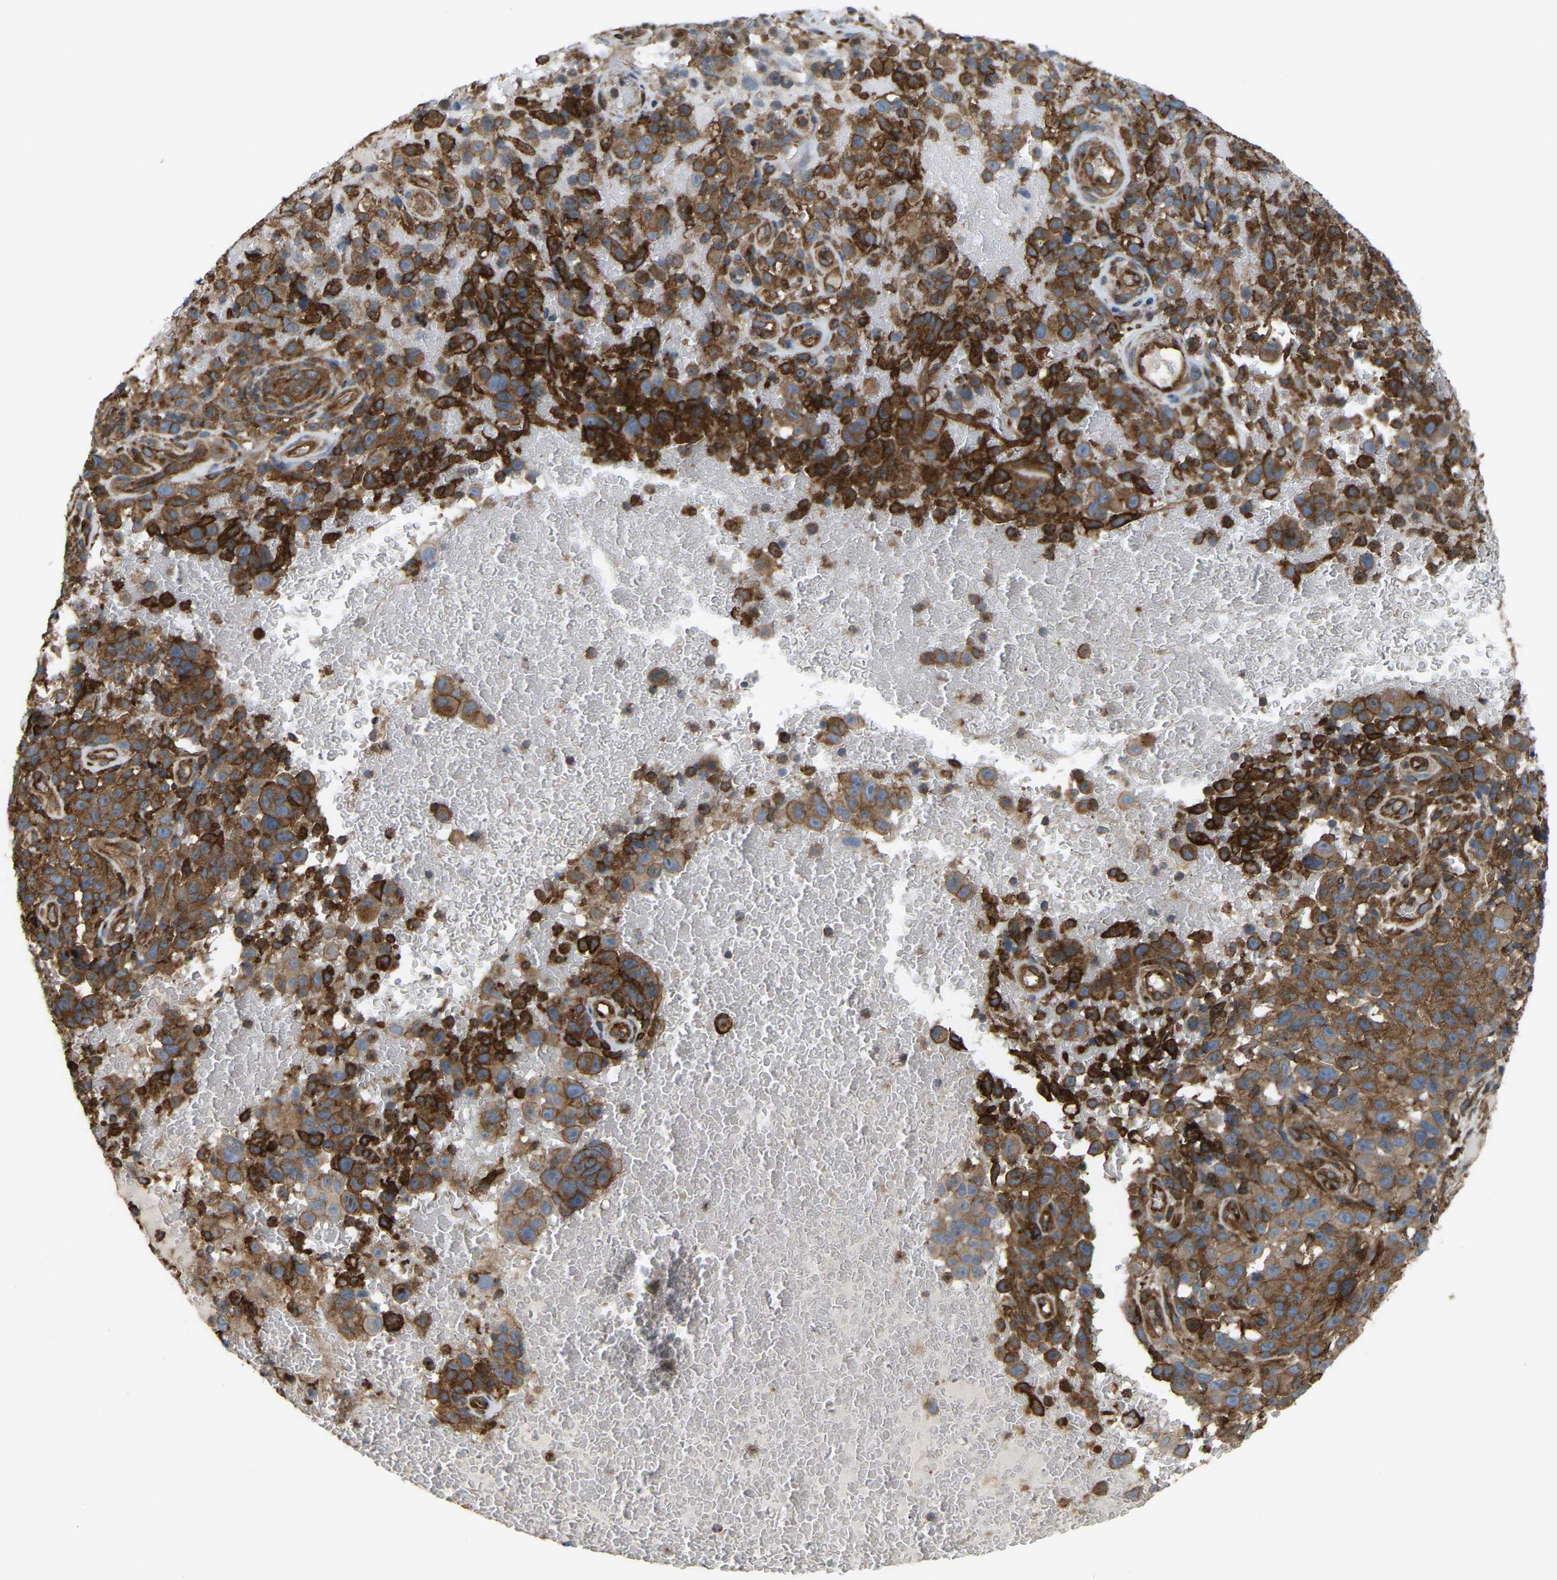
{"staining": {"intensity": "strong", "quantity": ">75%", "location": "cytoplasmic/membranous"}, "tissue": "melanoma", "cell_type": "Tumor cells", "image_type": "cancer", "snomed": [{"axis": "morphology", "description": "Malignant melanoma, NOS"}, {"axis": "topography", "description": "Skin"}], "caption": "IHC histopathology image of human malignant melanoma stained for a protein (brown), which displays high levels of strong cytoplasmic/membranous positivity in about >75% of tumor cells.", "gene": "PICALM", "patient": {"sex": "female", "age": 82}}